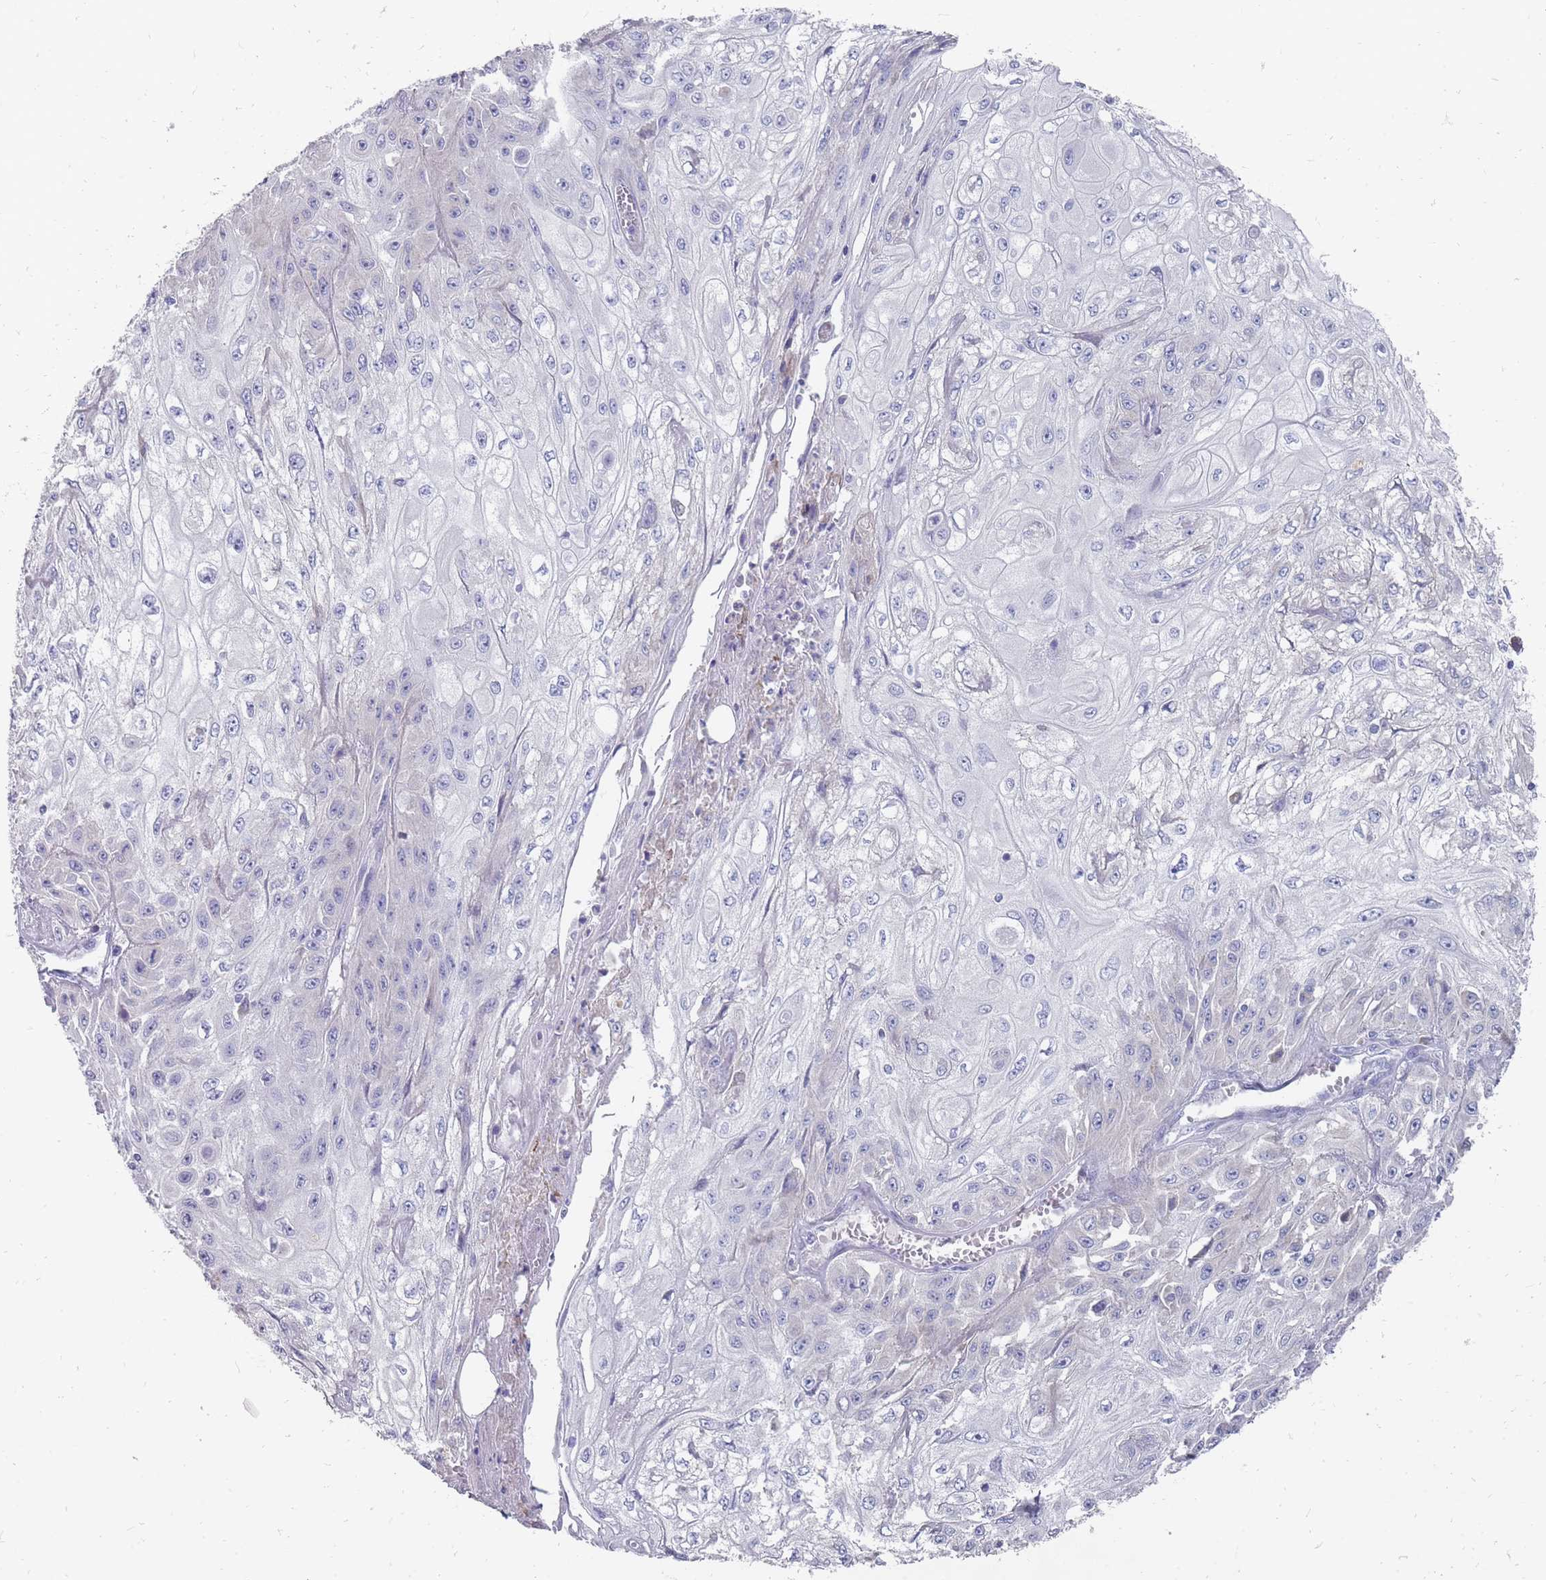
{"staining": {"intensity": "negative", "quantity": "none", "location": "none"}, "tissue": "skin cancer", "cell_type": "Tumor cells", "image_type": "cancer", "snomed": [{"axis": "morphology", "description": "Squamous cell carcinoma, NOS"}, {"axis": "morphology", "description": "Squamous cell carcinoma, metastatic, NOS"}, {"axis": "topography", "description": "Skin"}, {"axis": "topography", "description": "Lymph node"}], "caption": "Skin cancer was stained to show a protein in brown. There is no significant staining in tumor cells. (DAB (3,3'-diaminobenzidine) immunohistochemistry (IHC) with hematoxylin counter stain).", "gene": "OTULINL", "patient": {"sex": "male", "age": 75}}